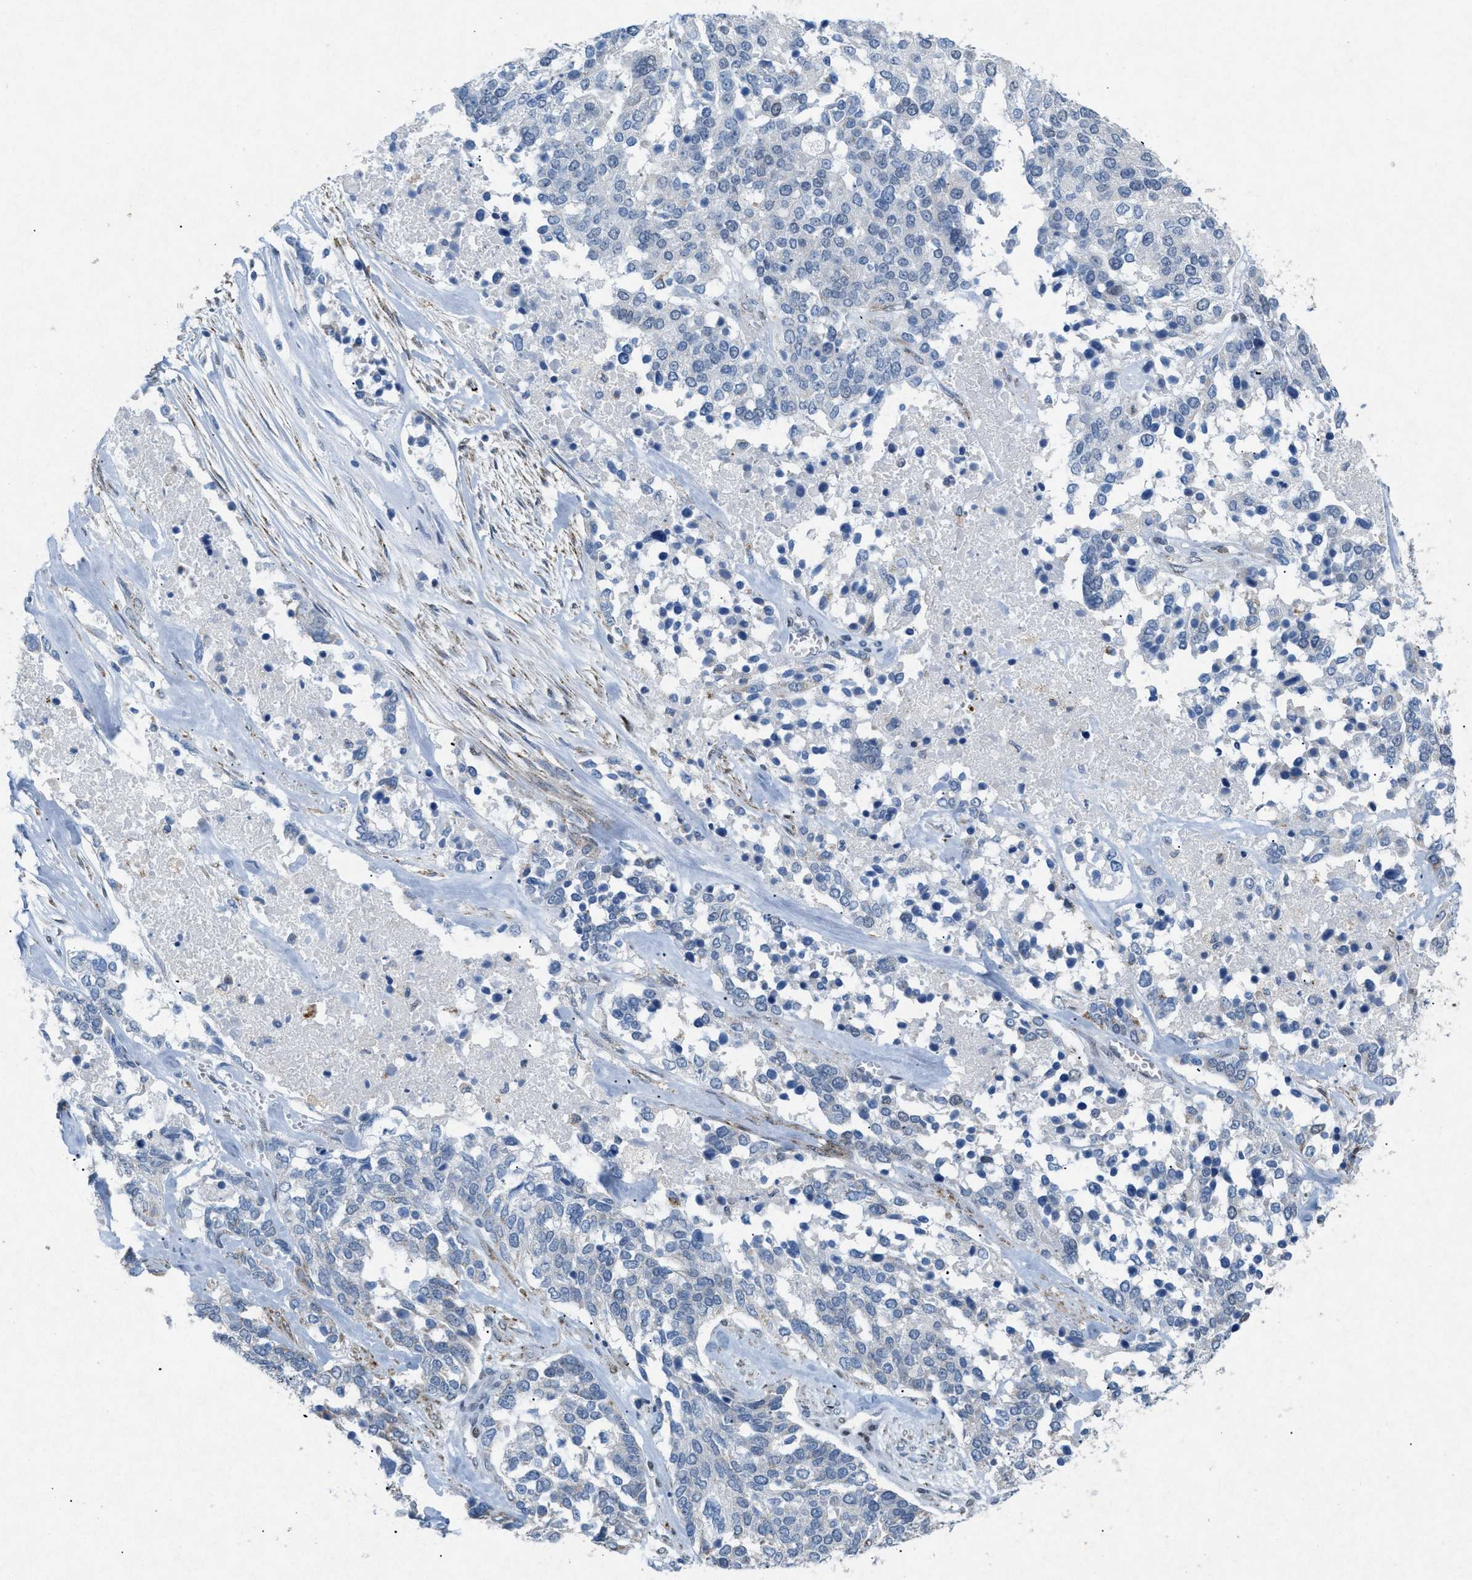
{"staining": {"intensity": "negative", "quantity": "none", "location": "none"}, "tissue": "ovarian cancer", "cell_type": "Tumor cells", "image_type": "cancer", "snomed": [{"axis": "morphology", "description": "Cystadenocarcinoma, serous, NOS"}, {"axis": "topography", "description": "Ovary"}], "caption": "Immunohistochemistry (IHC) photomicrograph of neoplastic tissue: human ovarian serous cystadenocarcinoma stained with DAB demonstrates no significant protein expression in tumor cells.", "gene": "TASOR", "patient": {"sex": "female", "age": 44}}